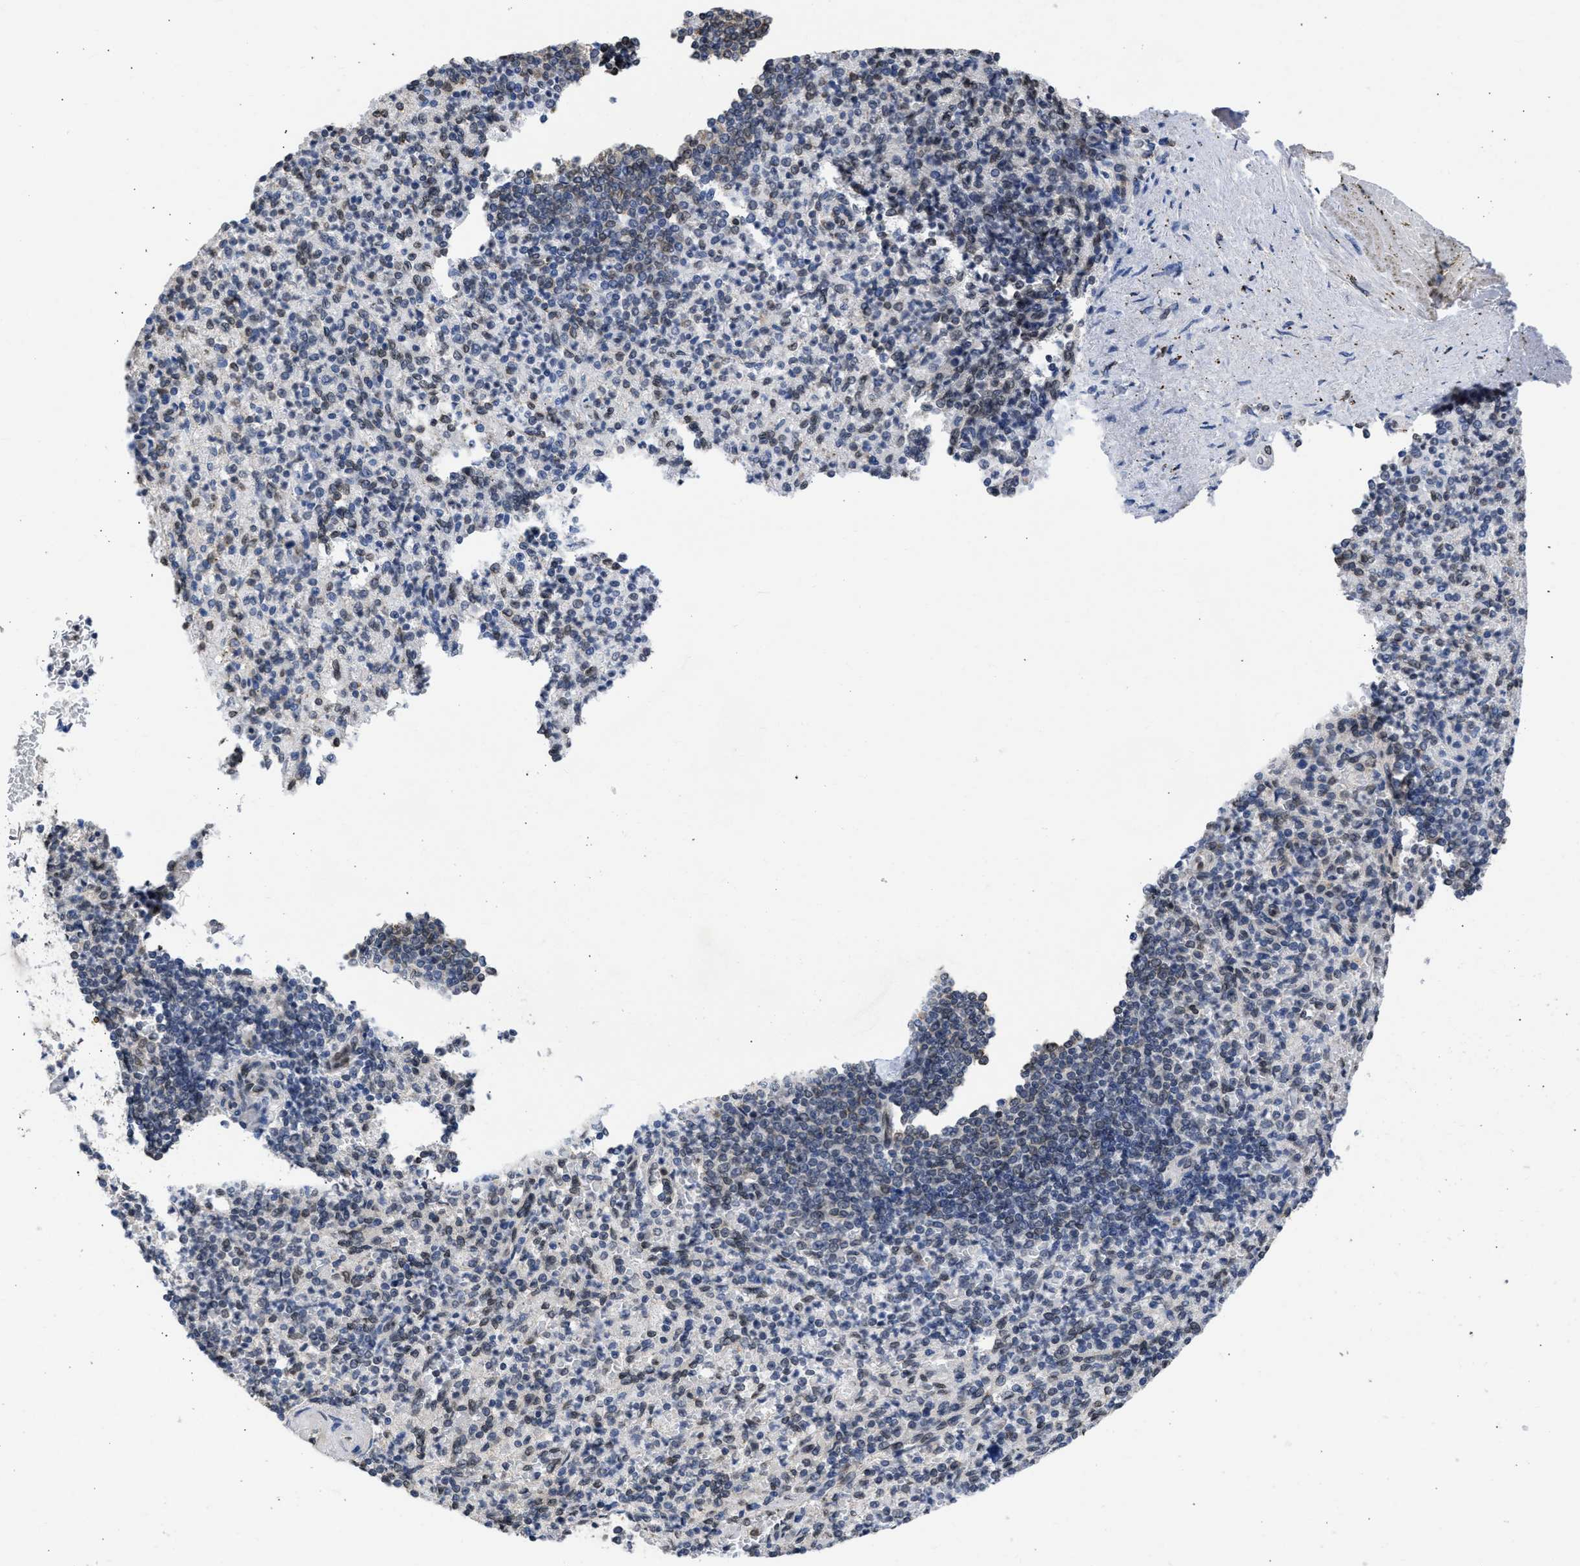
{"staining": {"intensity": "weak", "quantity": "<25%", "location": "nuclear"}, "tissue": "spleen", "cell_type": "Cells in red pulp", "image_type": "normal", "snomed": [{"axis": "morphology", "description": "Normal tissue, NOS"}, {"axis": "topography", "description": "Spleen"}], "caption": "Immunohistochemical staining of unremarkable human spleen reveals no significant positivity in cells in red pulp. (Brightfield microscopy of DAB immunohistochemistry (IHC) at high magnification).", "gene": "NUP35", "patient": {"sex": "female", "age": 74}}